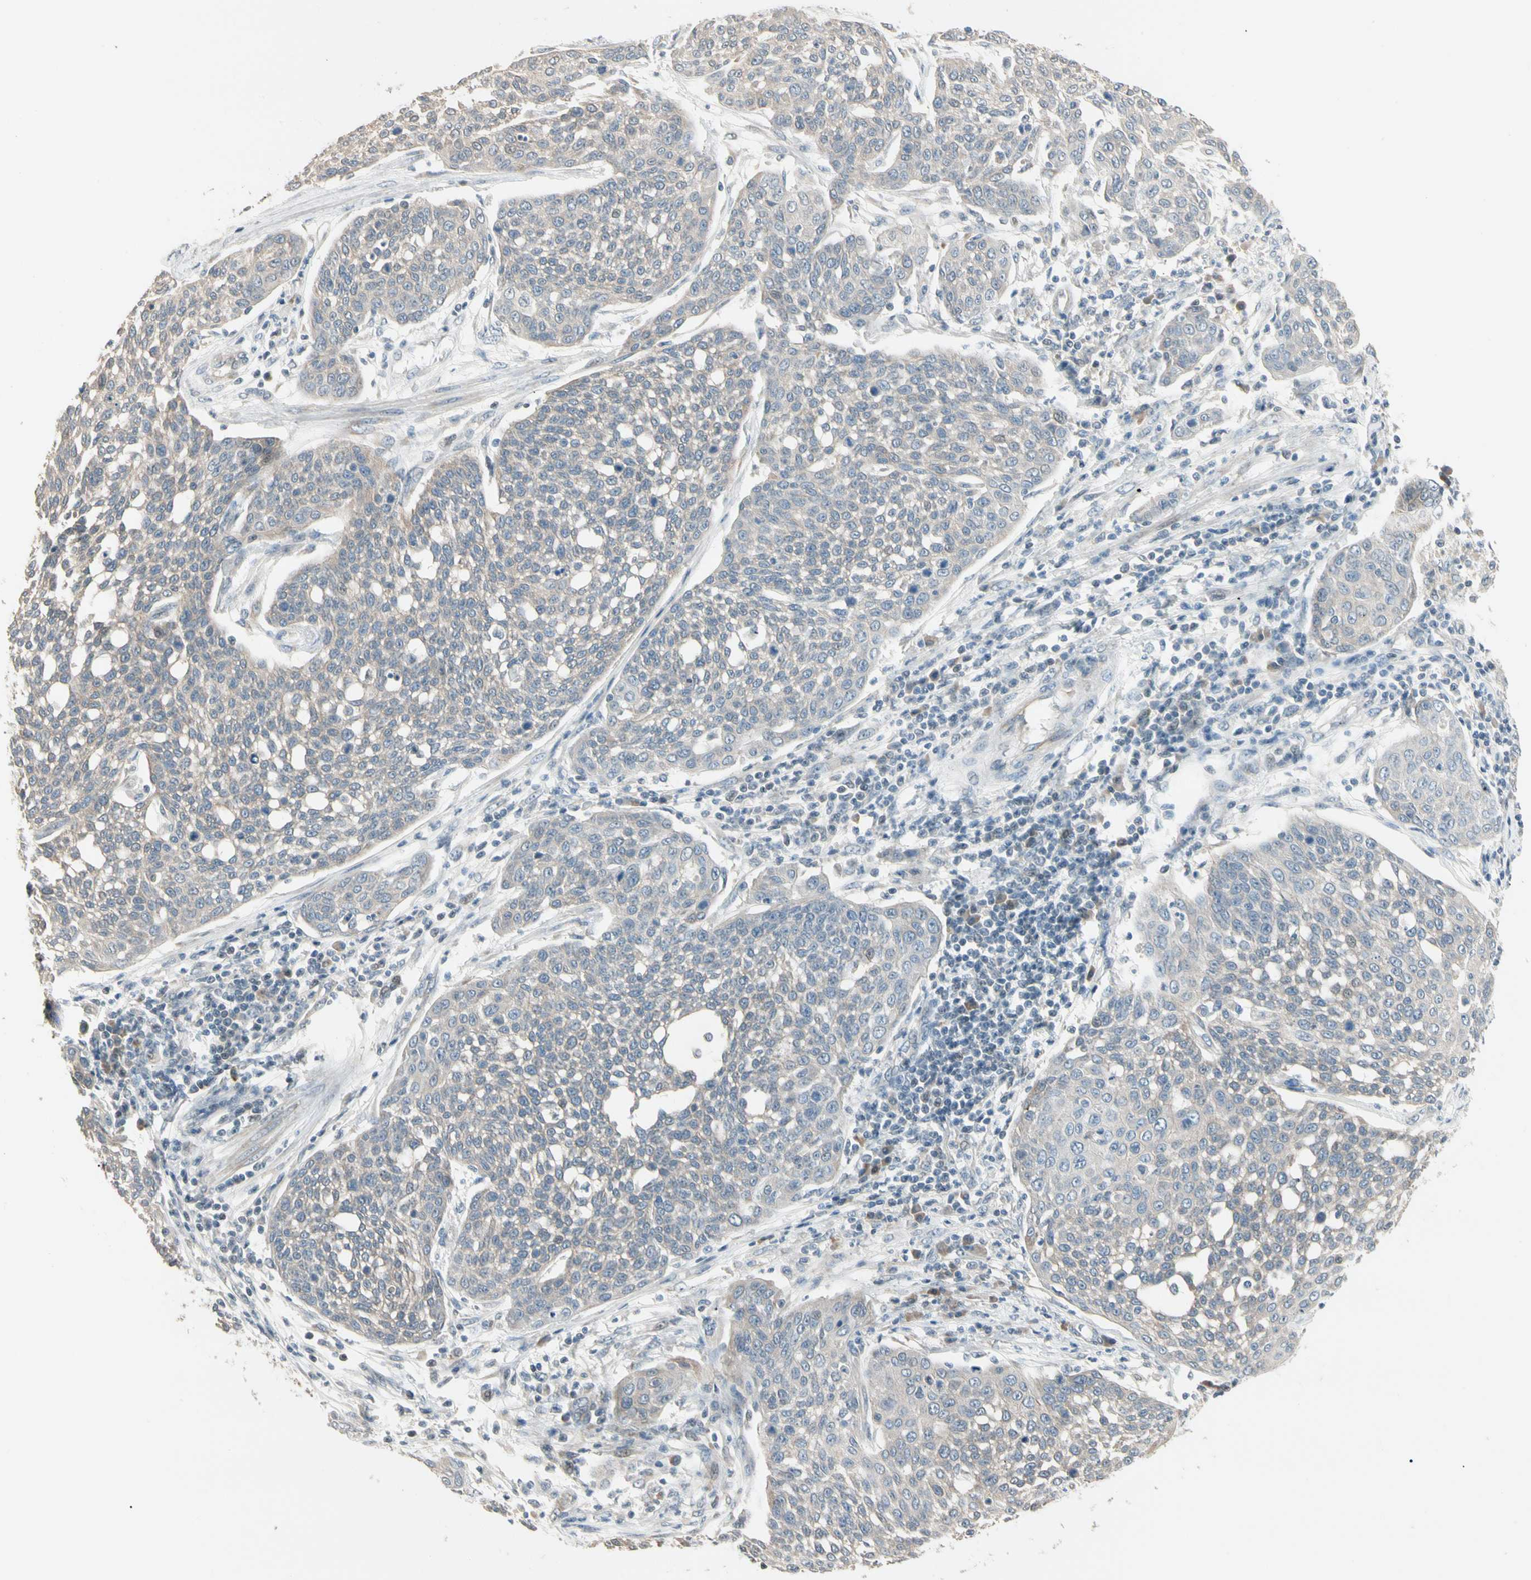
{"staining": {"intensity": "weak", "quantity": ">75%", "location": "cytoplasmic/membranous"}, "tissue": "cervical cancer", "cell_type": "Tumor cells", "image_type": "cancer", "snomed": [{"axis": "morphology", "description": "Squamous cell carcinoma, NOS"}, {"axis": "topography", "description": "Cervix"}], "caption": "Brown immunohistochemical staining in human cervical cancer (squamous cell carcinoma) reveals weak cytoplasmic/membranous expression in approximately >75% of tumor cells.", "gene": "P3H2", "patient": {"sex": "female", "age": 34}}